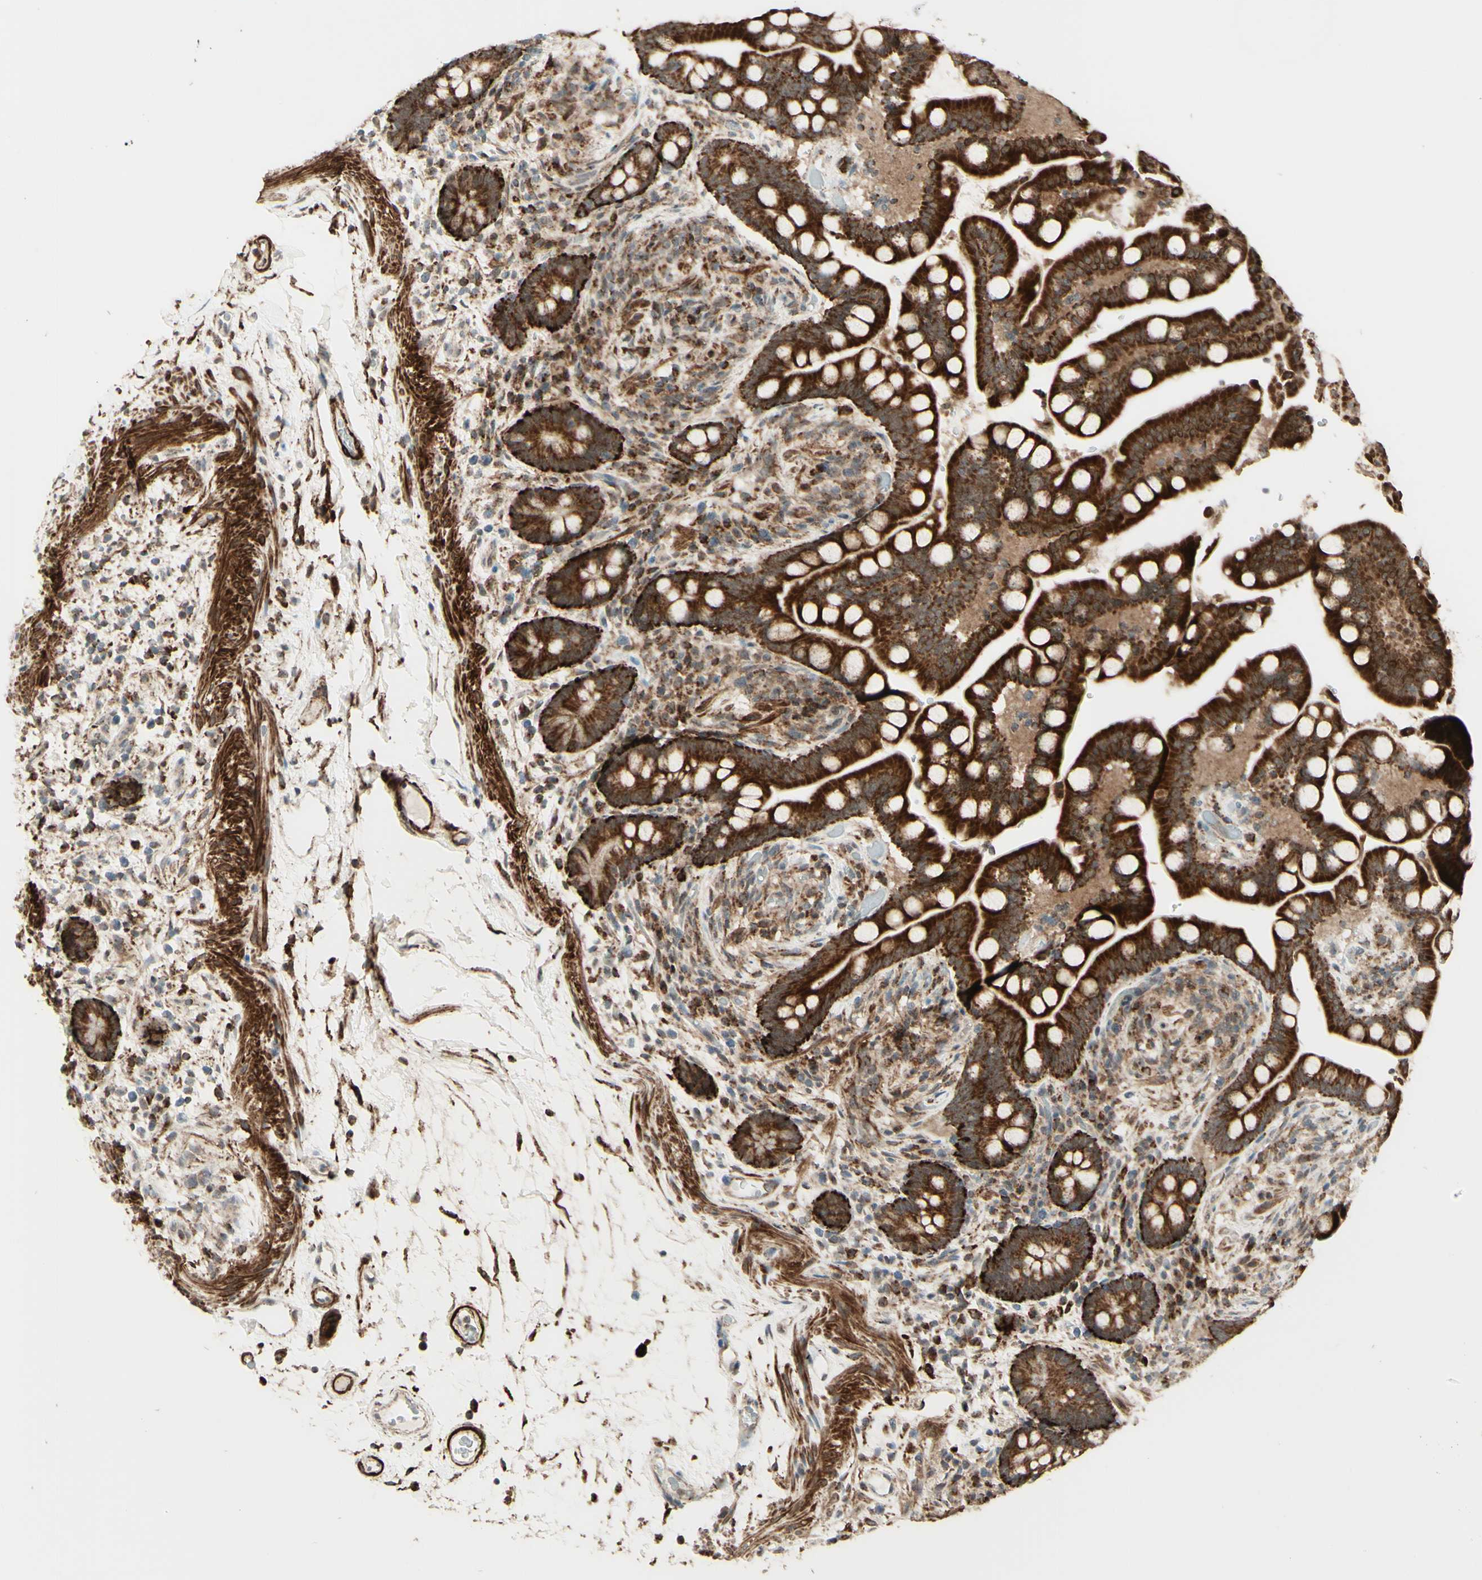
{"staining": {"intensity": "strong", "quantity": ">75%", "location": "cytoplasmic/membranous"}, "tissue": "colon", "cell_type": "Endothelial cells", "image_type": "normal", "snomed": [{"axis": "morphology", "description": "Normal tissue, NOS"}, {"axis": "topography", "description": "Colon"}], "caption": "IHC of normal colon shows high levels of strong cytoplasmic/membranous positivity in about >75% of endothelial cells. (DAB IHC, brown staining for protein, blue staining for nuclei).", "gene": "DHRS3", "patient": {"sex": "male", "age": 73}}